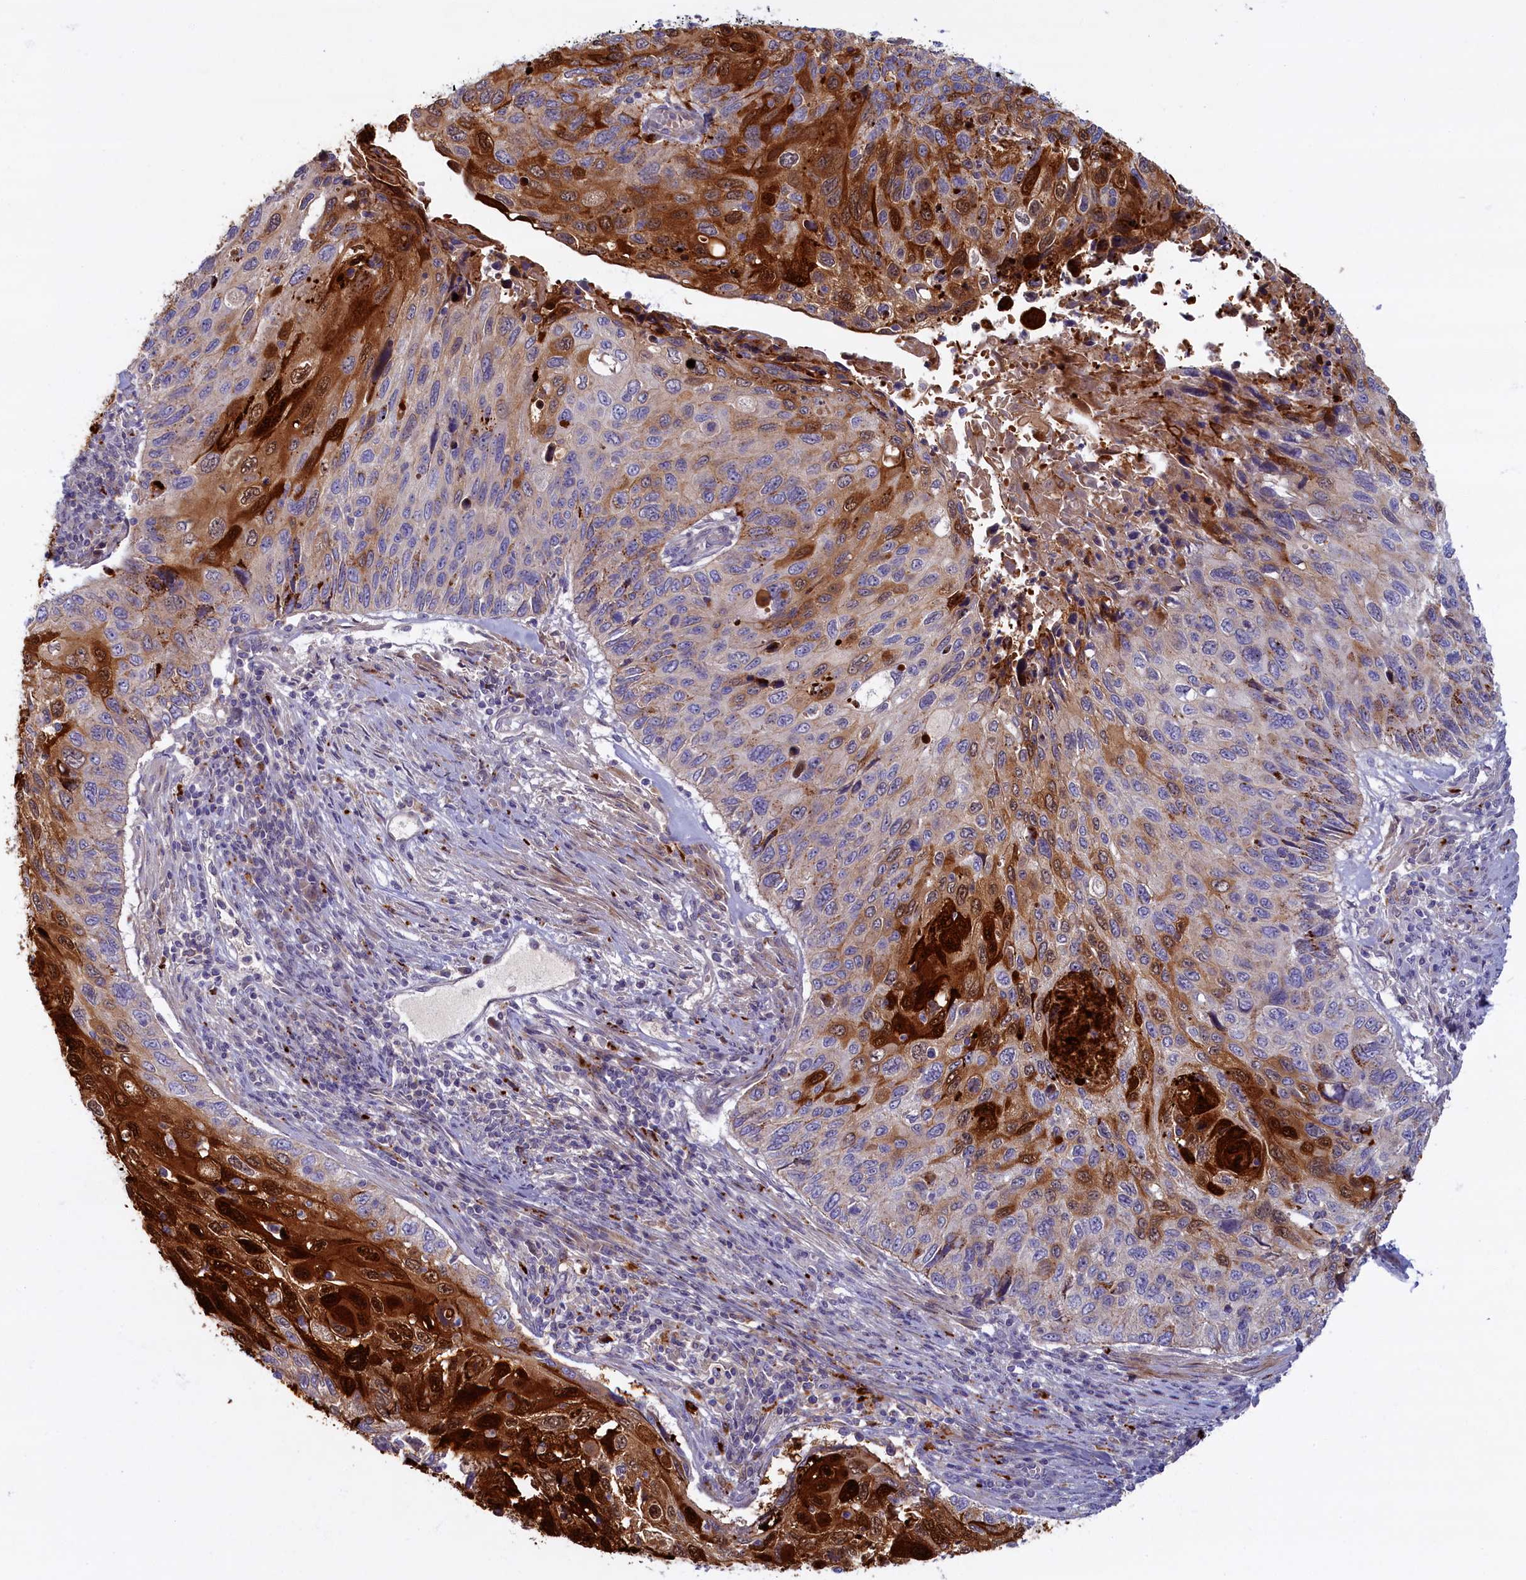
{"staining": {"intensity": "strong", "quantity": "25%-75%", "location": "cytoplasmic/membranous,nuclear"}, "tissue": "cervical cancer", "cell_type": "Tumor cells", "image_type": "cancer", "snomed": [{"axis": "morphology", "description": "Squamous cell carcinoma, NOS"}, {"axis": "topography", "description": "Cervix"}], "caption": "Strong cytoplasmic/membranous and nuclear staining is present in approximately 25%-75% of tumor cells in cervical cancer.", "gene": "FCSK", "patient": {"sex": "female", "age": 70}}